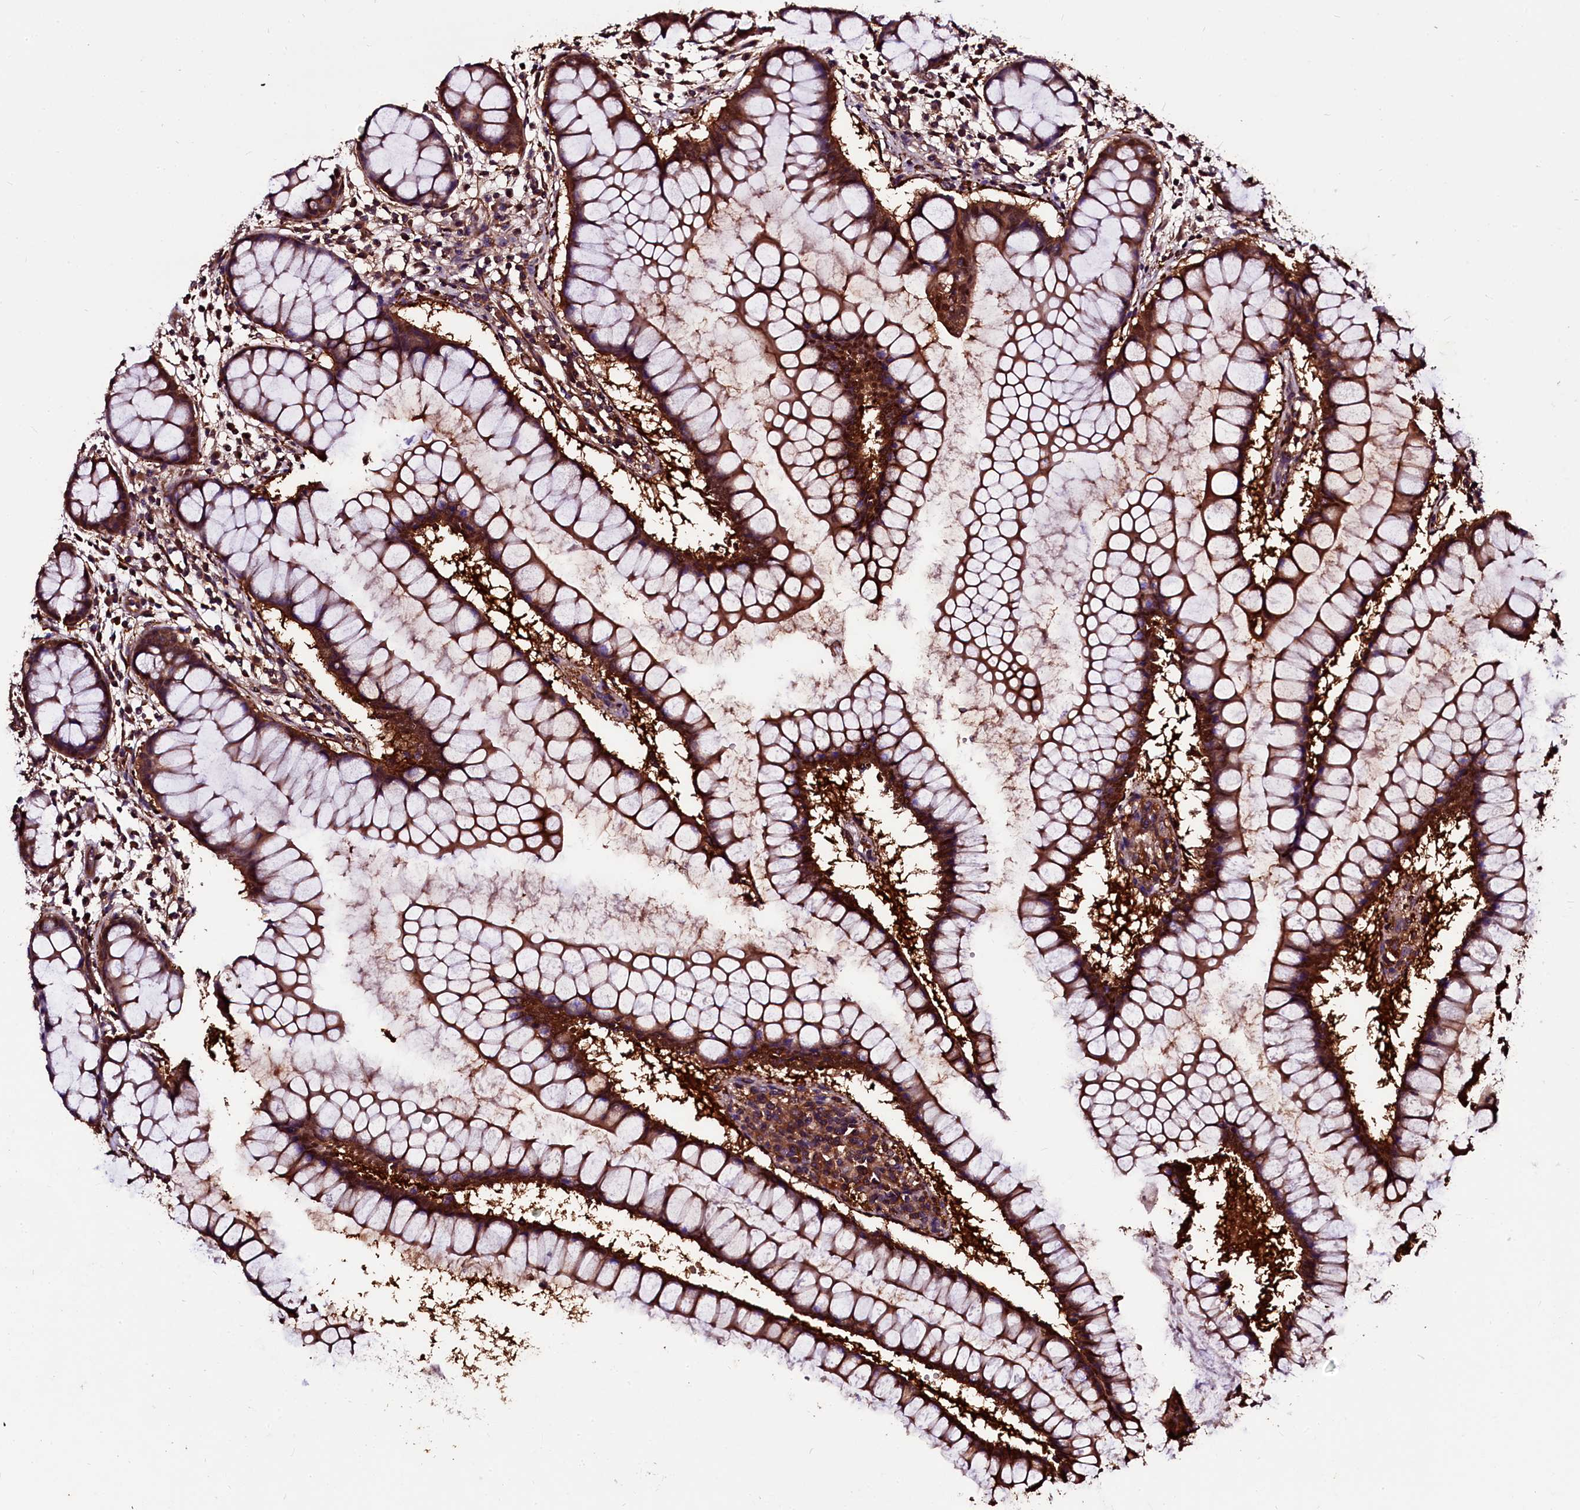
{"staining": {"intensity": "weak", "quantity": ">75%", "location": "cytoplasmic/membranous"}, "tissue": "colon", "cell_type": "Endothelial cells", "image_type": "normal", "snomed": [{"axis": "morphology", "description": "Normal tissue, NOS"}, {"axis": "morphology", "description": "Adenocarcinoma, NOS"}, {"axis": "topography", "description": "Colon"}], "caption": "Immunohistochemical staining of normal colon exhibits weak cytoplasmic/membranous protein expression in approximately >75% of endothelial cells. Using DAB (brown) and hematoxylin (blue) stains, captured at high magnification using brightfield microscopy.", "gene": "N4BP1", "patient": {"sex": "female", "age": 55}}